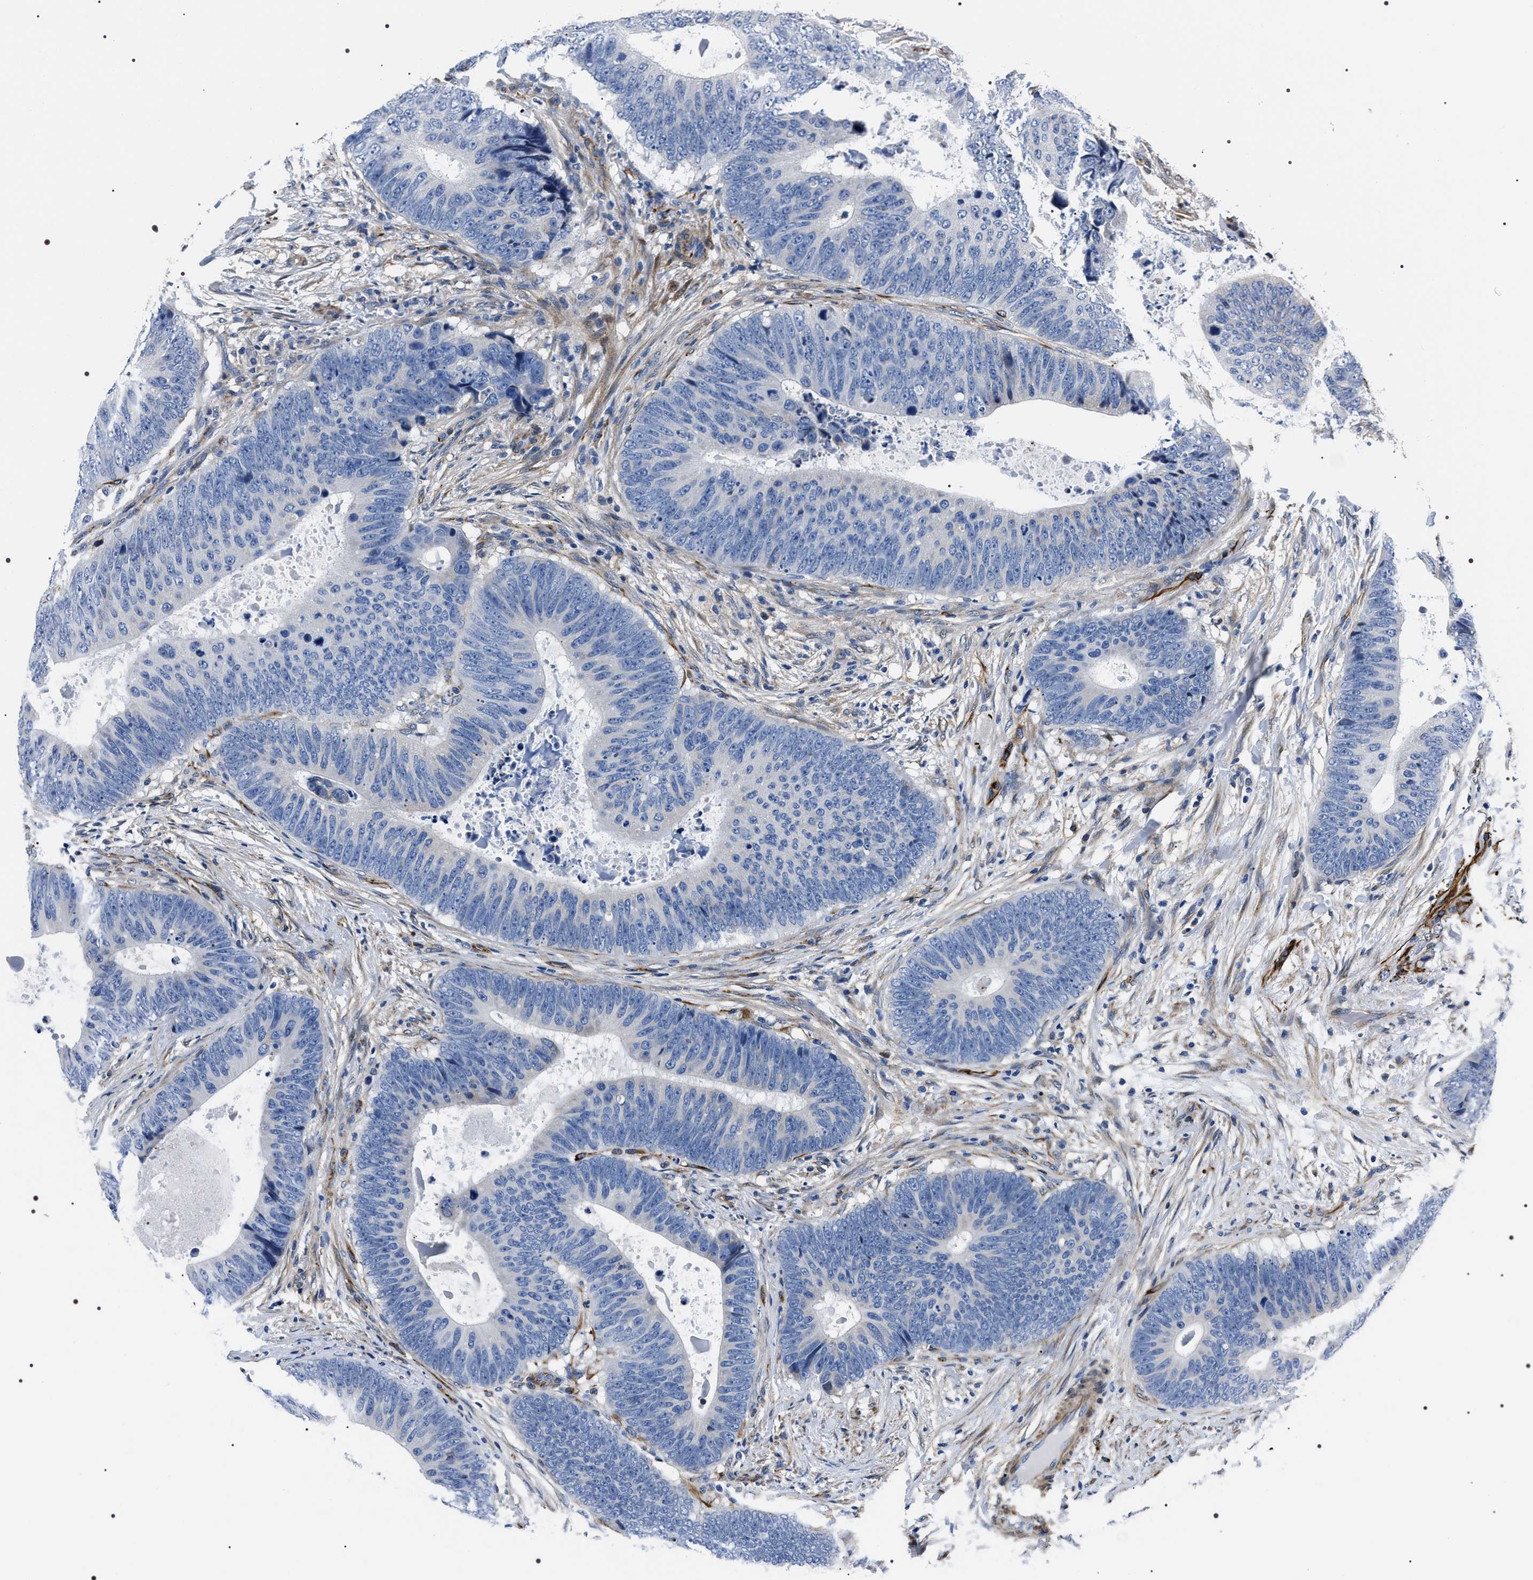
{"staining": {"intensity": "negative", "quantity": "none", "location": "none"}, "tissue": "colorectal cancer", "cell_type": "Tumor cells", "image_type": "cancer", "snomed": [{"axis": "morphology", "description": "Adenocarcinoma, NOS"}, {"axis": "topography", "description": "Colon"}], "caption": "The image exhibits no staining of tumor cells in colorectal cancer (adenocarcinoma).", "gene": "BAG2", "patient": {"sex": "male", "age": 56}}